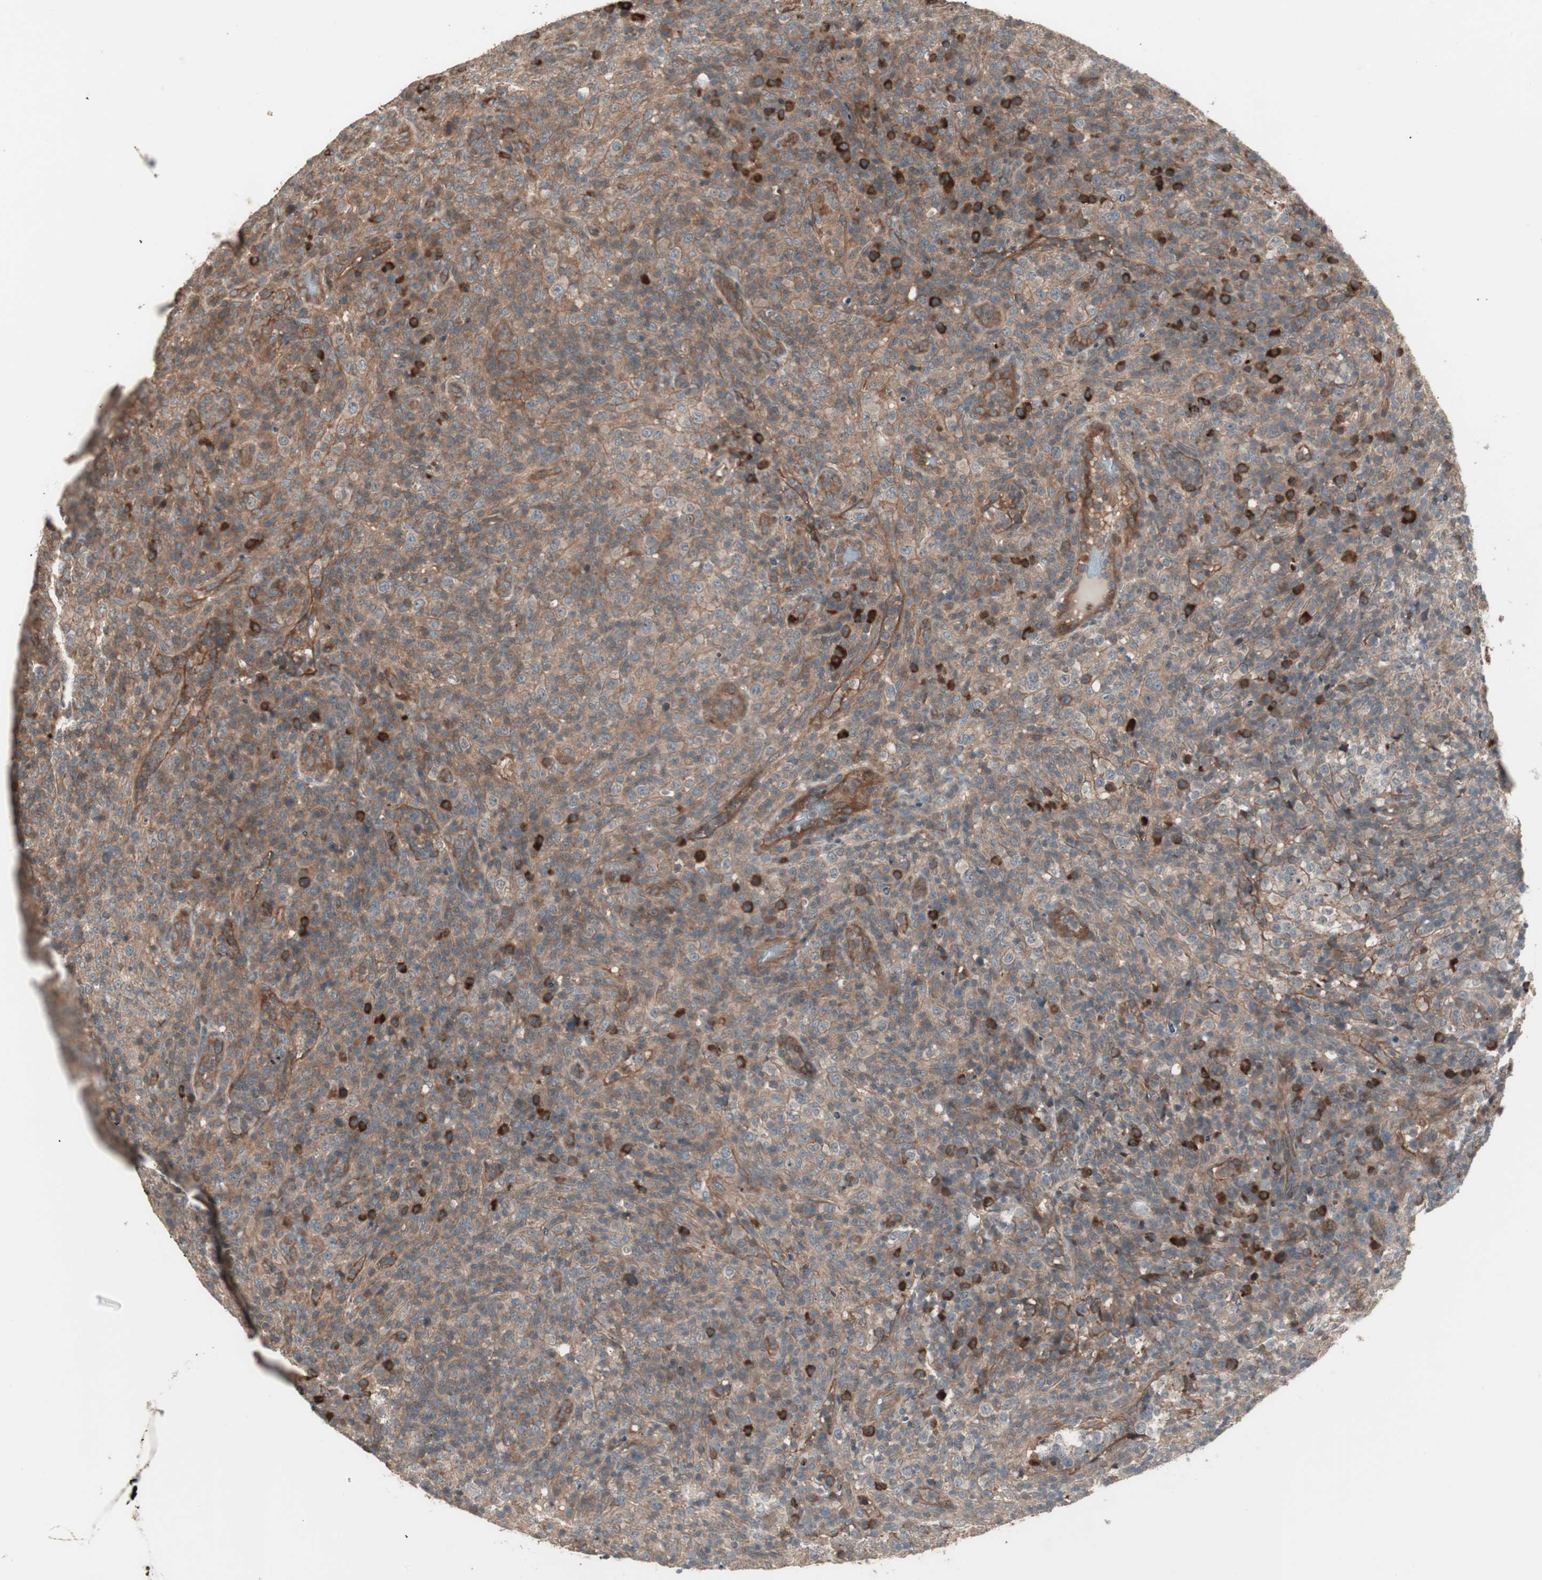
{"staining": {"intensity": "moderate", "quantity": ">75%", "location": "cytoplasmic/membranous"}, "tissue": "lymphoma", "cell_type": "Tumor cells", "image_type": "cancer", "snomed": [{"axis": "morphology", "description": "Malignant lymphoma, non-Hodgkin's type, High grade"}, {"axis": "topography", "description": "Lymph node"}], "caption": "This micrograph displays immunohistochemistry (IHC) staining of high-grade malignant lymphoma, non-Hodgkin's type, with medium moderate cytoplasmic/membranous positivity in about >75% of tumor cells.", "gene": "TFPI", "patient": {"sex": "female", "age": 76}}